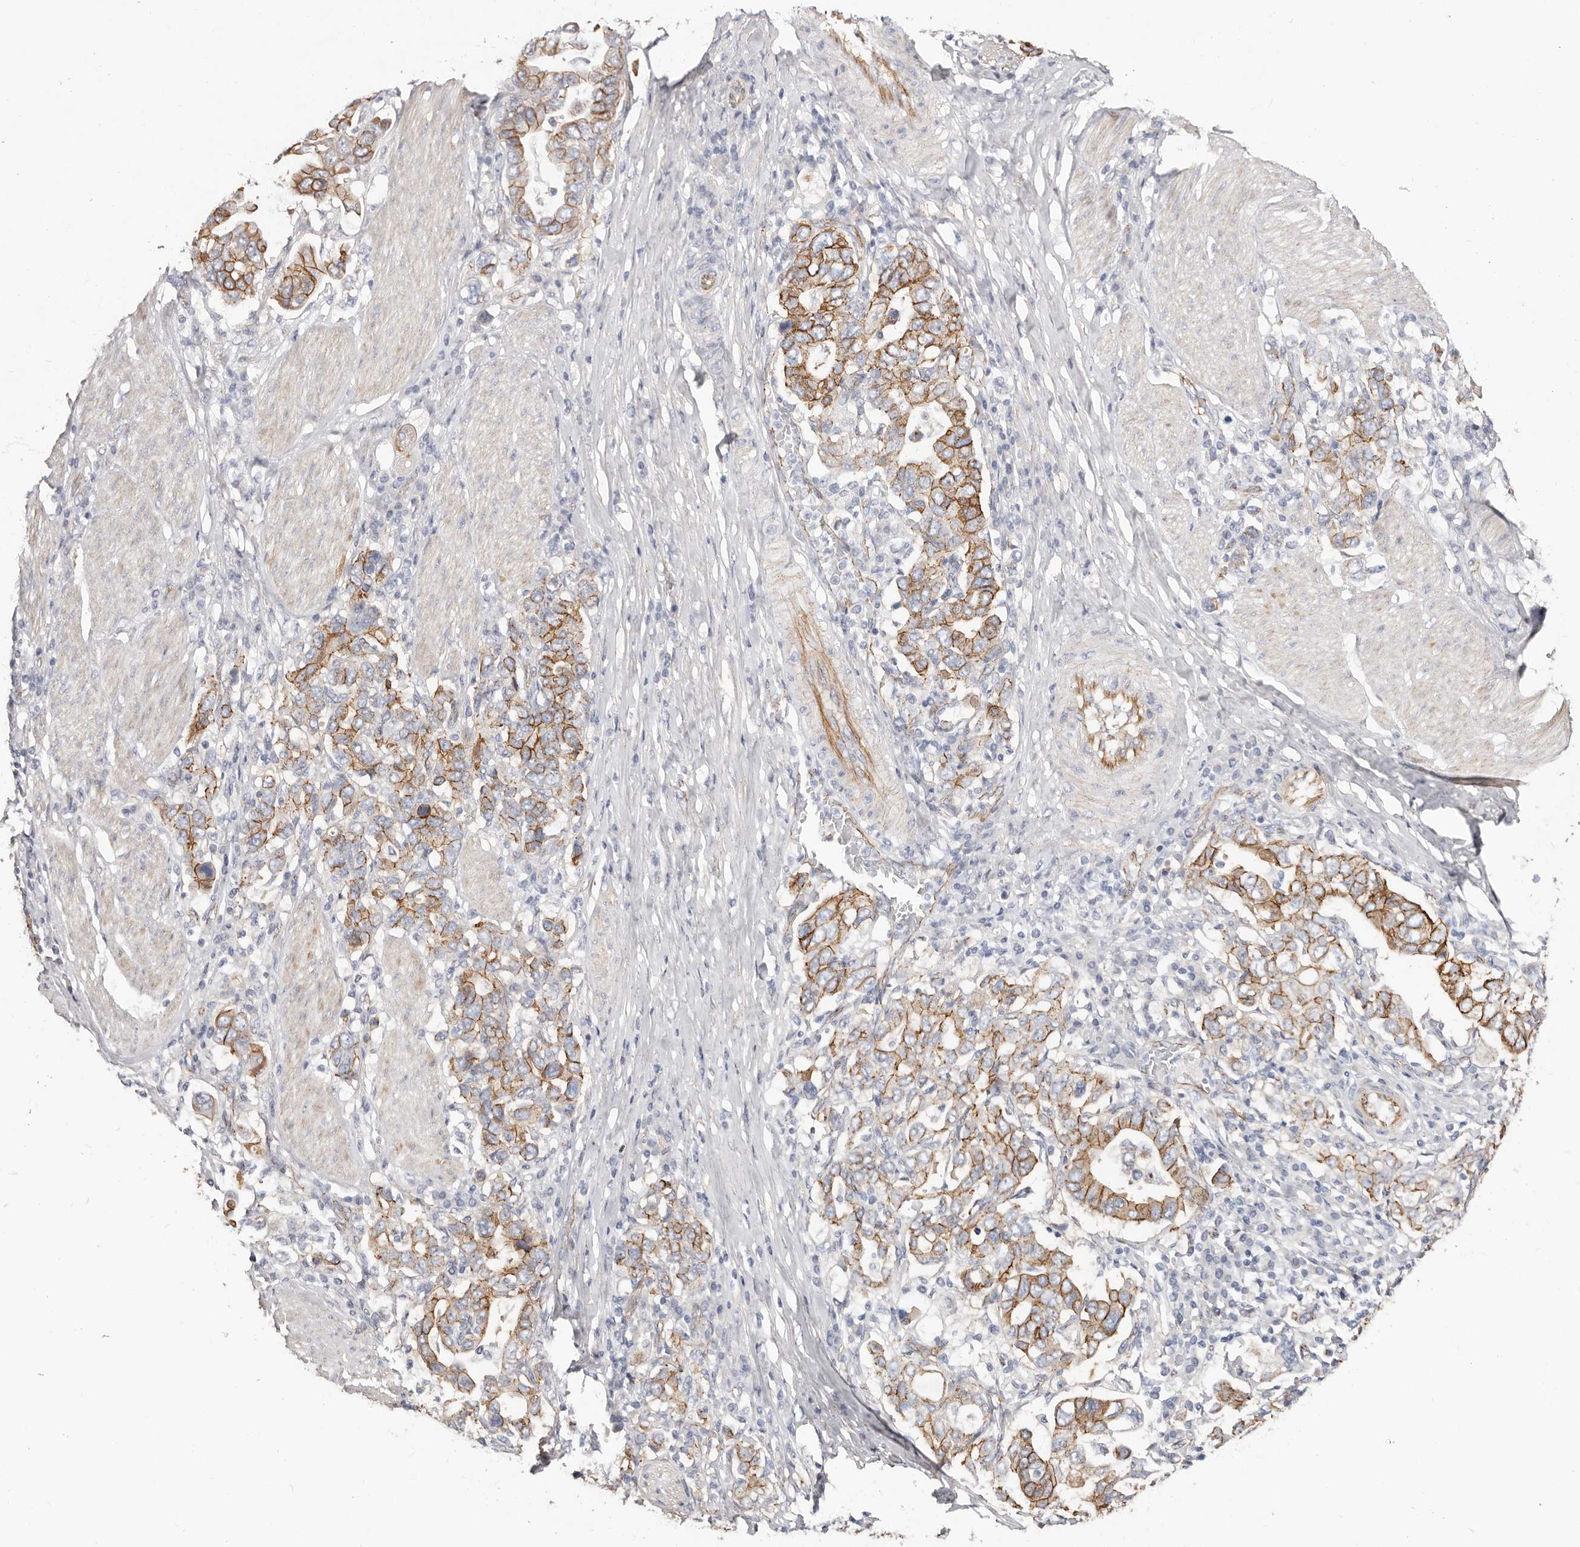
{"staining": {"intensity": "strong", "quantity": ">75%", "location": "cytoplasmic/membranous"}, "tissue": "stomach cancer", "cell_type": "Tumor cells", "image_type": "cancer", "snomed": [{"axis": "morphology", "description": "Adenocarcinoma, NOS"}, {"axis": "topography", "description": "Stomach, upper"}], "caption": "The micrograph demonstrates staining of stomach adenocarcinoma, revealing strong cytoplasmic/membranous protein expression (brown color) within tumor cells.", "gene": "CTNNB1", "patient": {"sex": "male", "age": 62}}